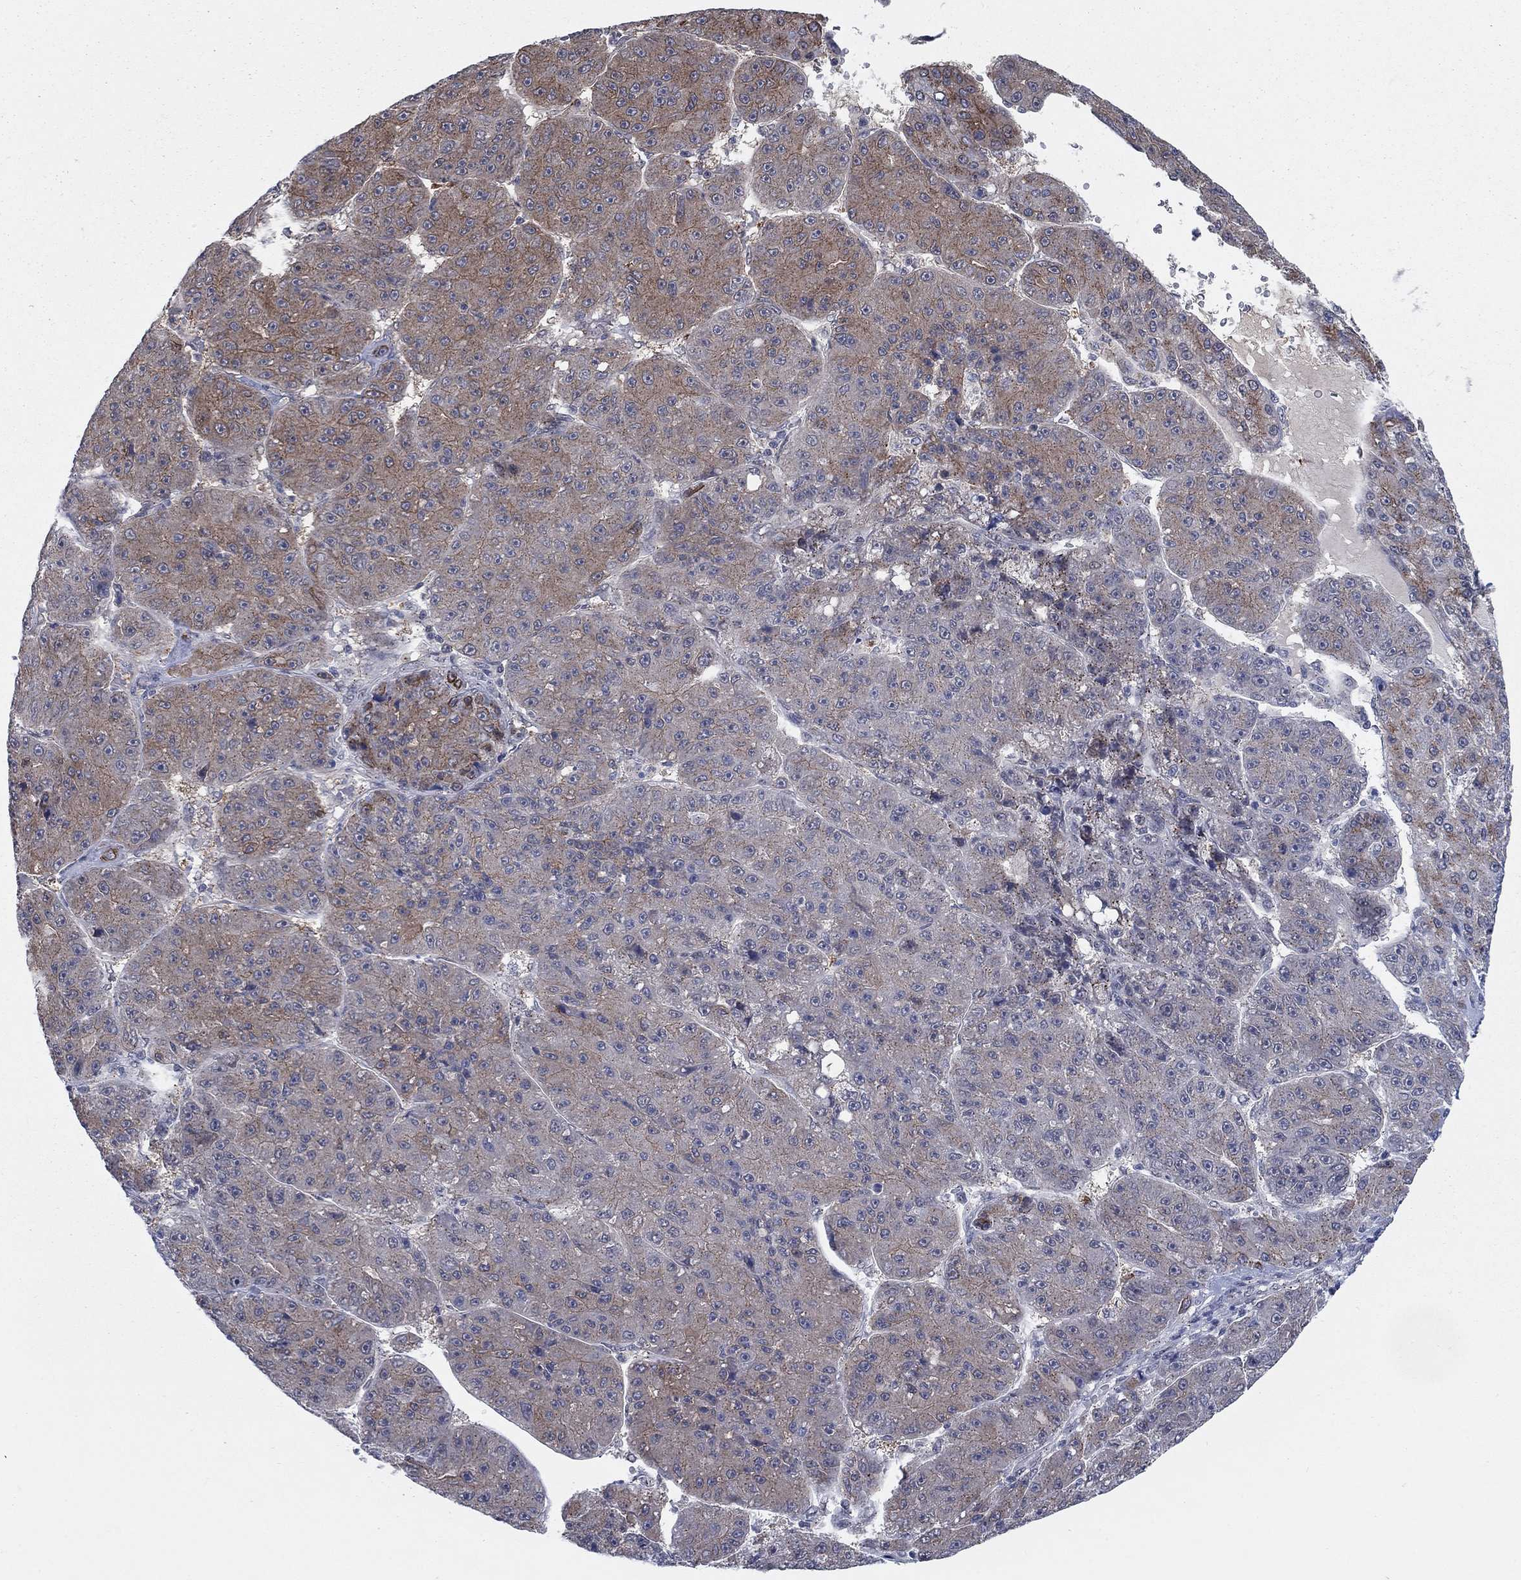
{"staining": {"intensity": "moderate", "quantity": "25%-75%", "location": "cytoplasmic/membranous"}, "tissue": "liver cancer", "cell_type": "Tumor cells", "image_type": "cancer", "snomed": [{"axis": "morphology", "description": "Carcinoma, Hepatocellular, NOS"}, {"axis": "topography", "description": "Liver"}], "caption": "This is an image of immunohistochemistry staining of liver cancer (hepatocellular carcinoma), which shows moderate staining in the cytoplasmic/membranous of tumor cells.", "gene": "SH3RF1", "patient": {"sex": "male", "age": 67}}